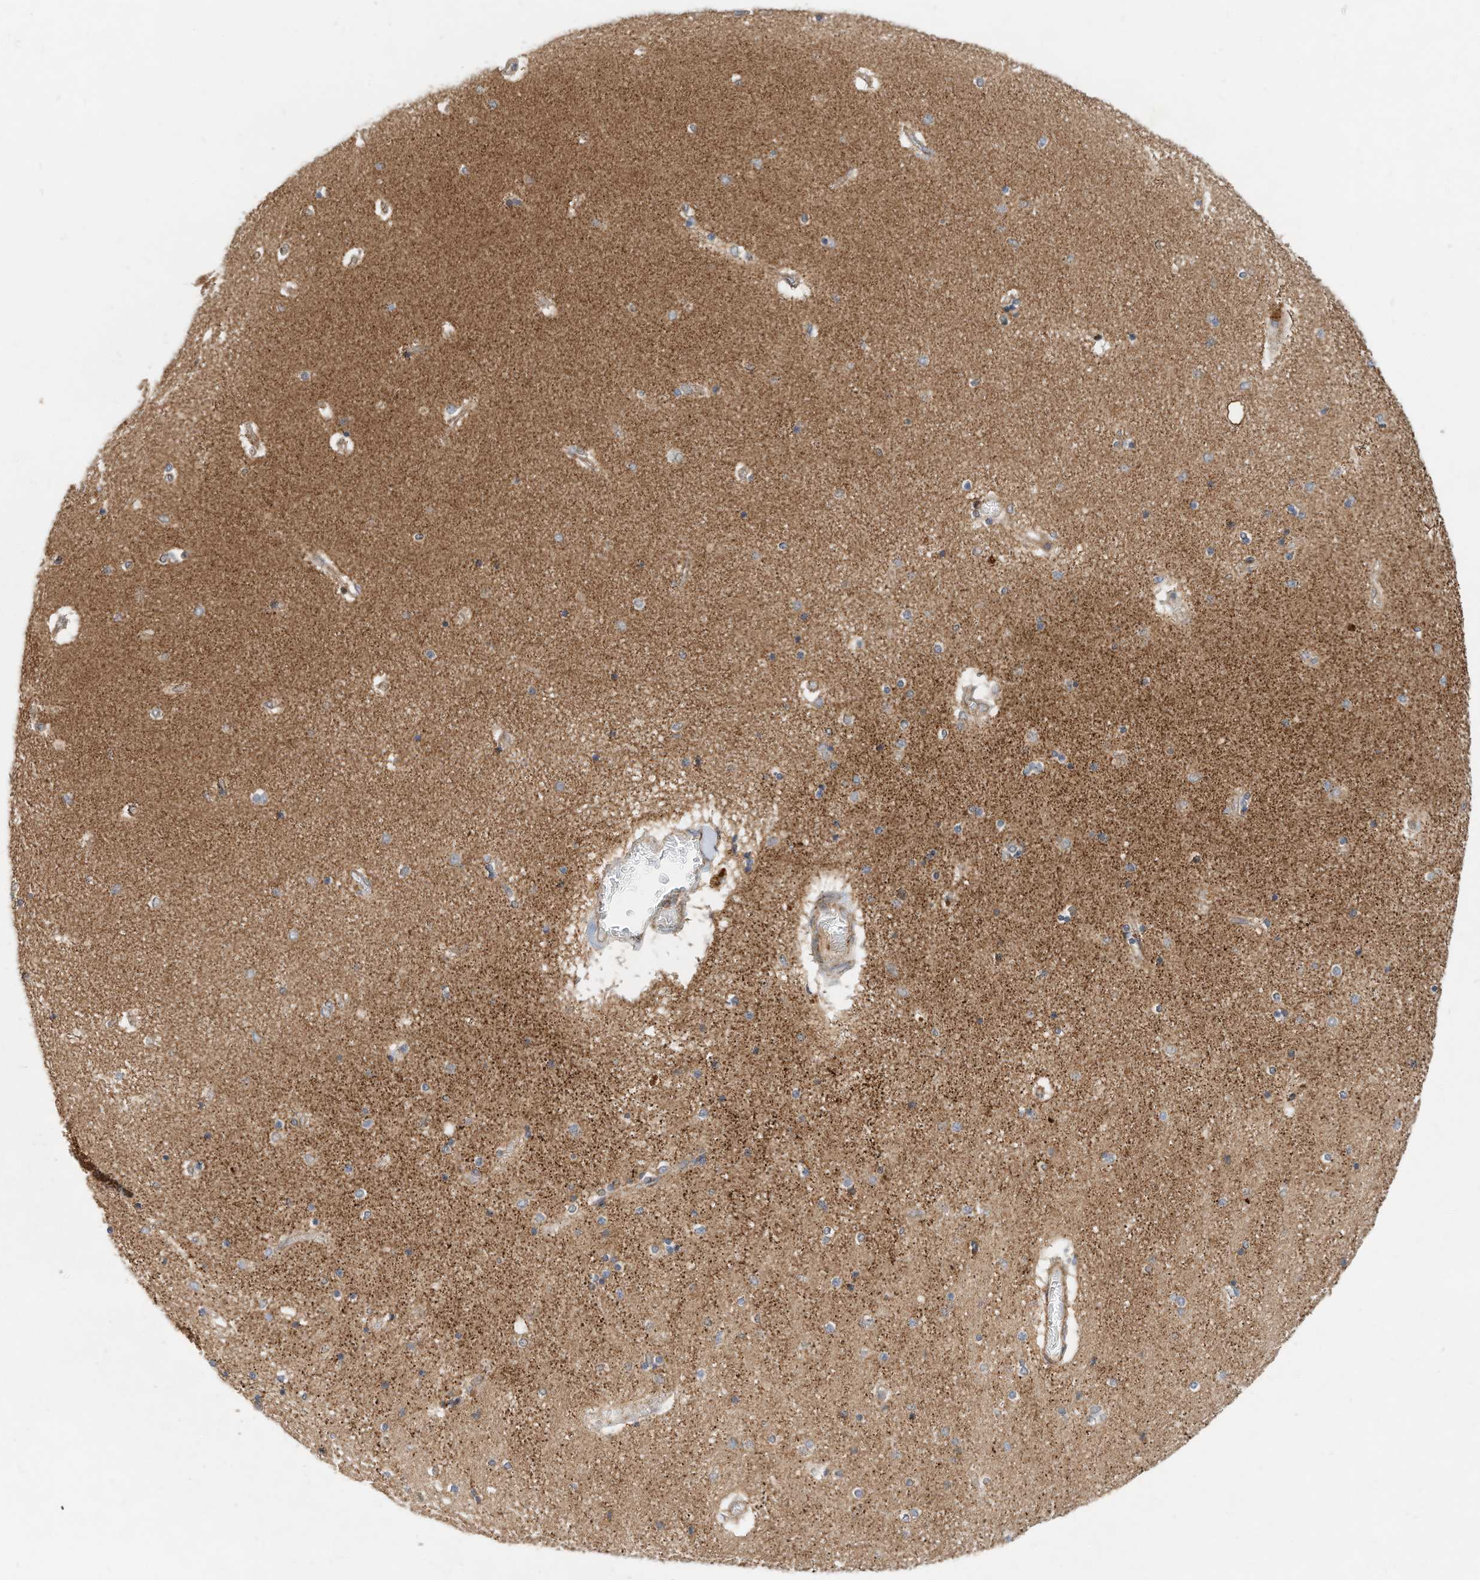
{"staining": {"intensity": "moderate", "quantity": "<25%", "location": "cytoplasmic/membranous"}, "tissue": "hippocampus", "cell_type": "Glial cells", "image_type": "normal", "snomed": [{"axis": "morphology", "description": "Normal tissue, NOS"}, {"axis": "topography", "description": "Hippocampus"}], "caption": "The immunohistochemical stain shows moderate cytoplasmic/membranous expression in glial cells of normal hippocampus. (DAB (3,3'-diaminobenzidine) = brown stain, brightfield microscopy at high magnification).", "gene": "CPAMD8", "patient": {"sex": "female", "age": 54}}